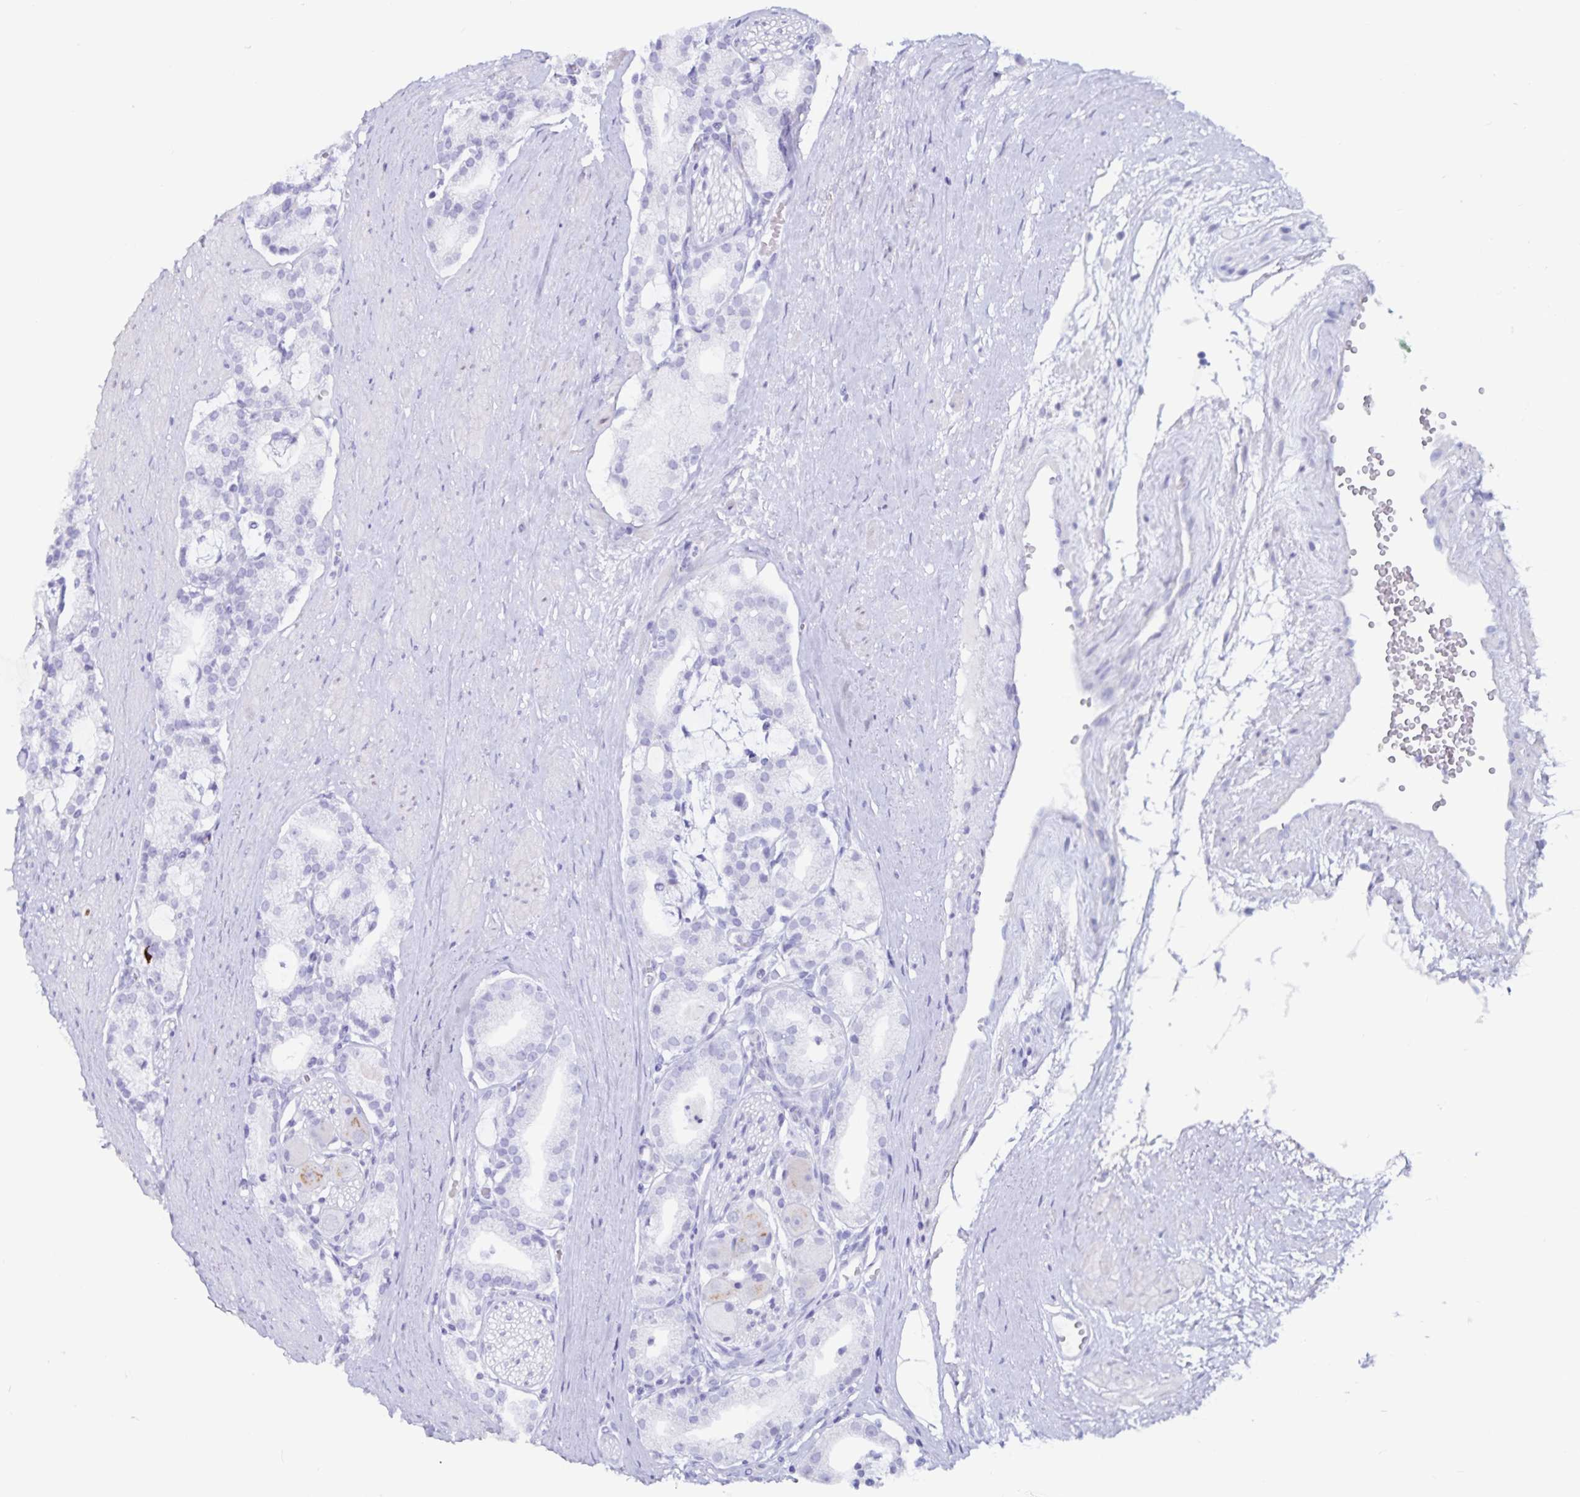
{"staining": {"intensity": "negative", "quantity": "none", "location": "none"}, "tissue": "prostate cancer", "cell_type": "Tumor cells", "image_type": "cancer", "snomed": [{"axis": "morphology", "description": "Adenocarcinoma, High grade"}, {"axis": "topography", "description": "Prostate"}], "caption": "IHC photomicrograph of human high-grade adenocarcinoma (prostate) stained for a protein (brown), which displays no positivity in tumor cells.", "gene": "GPR137", "patient": {"sex": "male", "age": 71}}